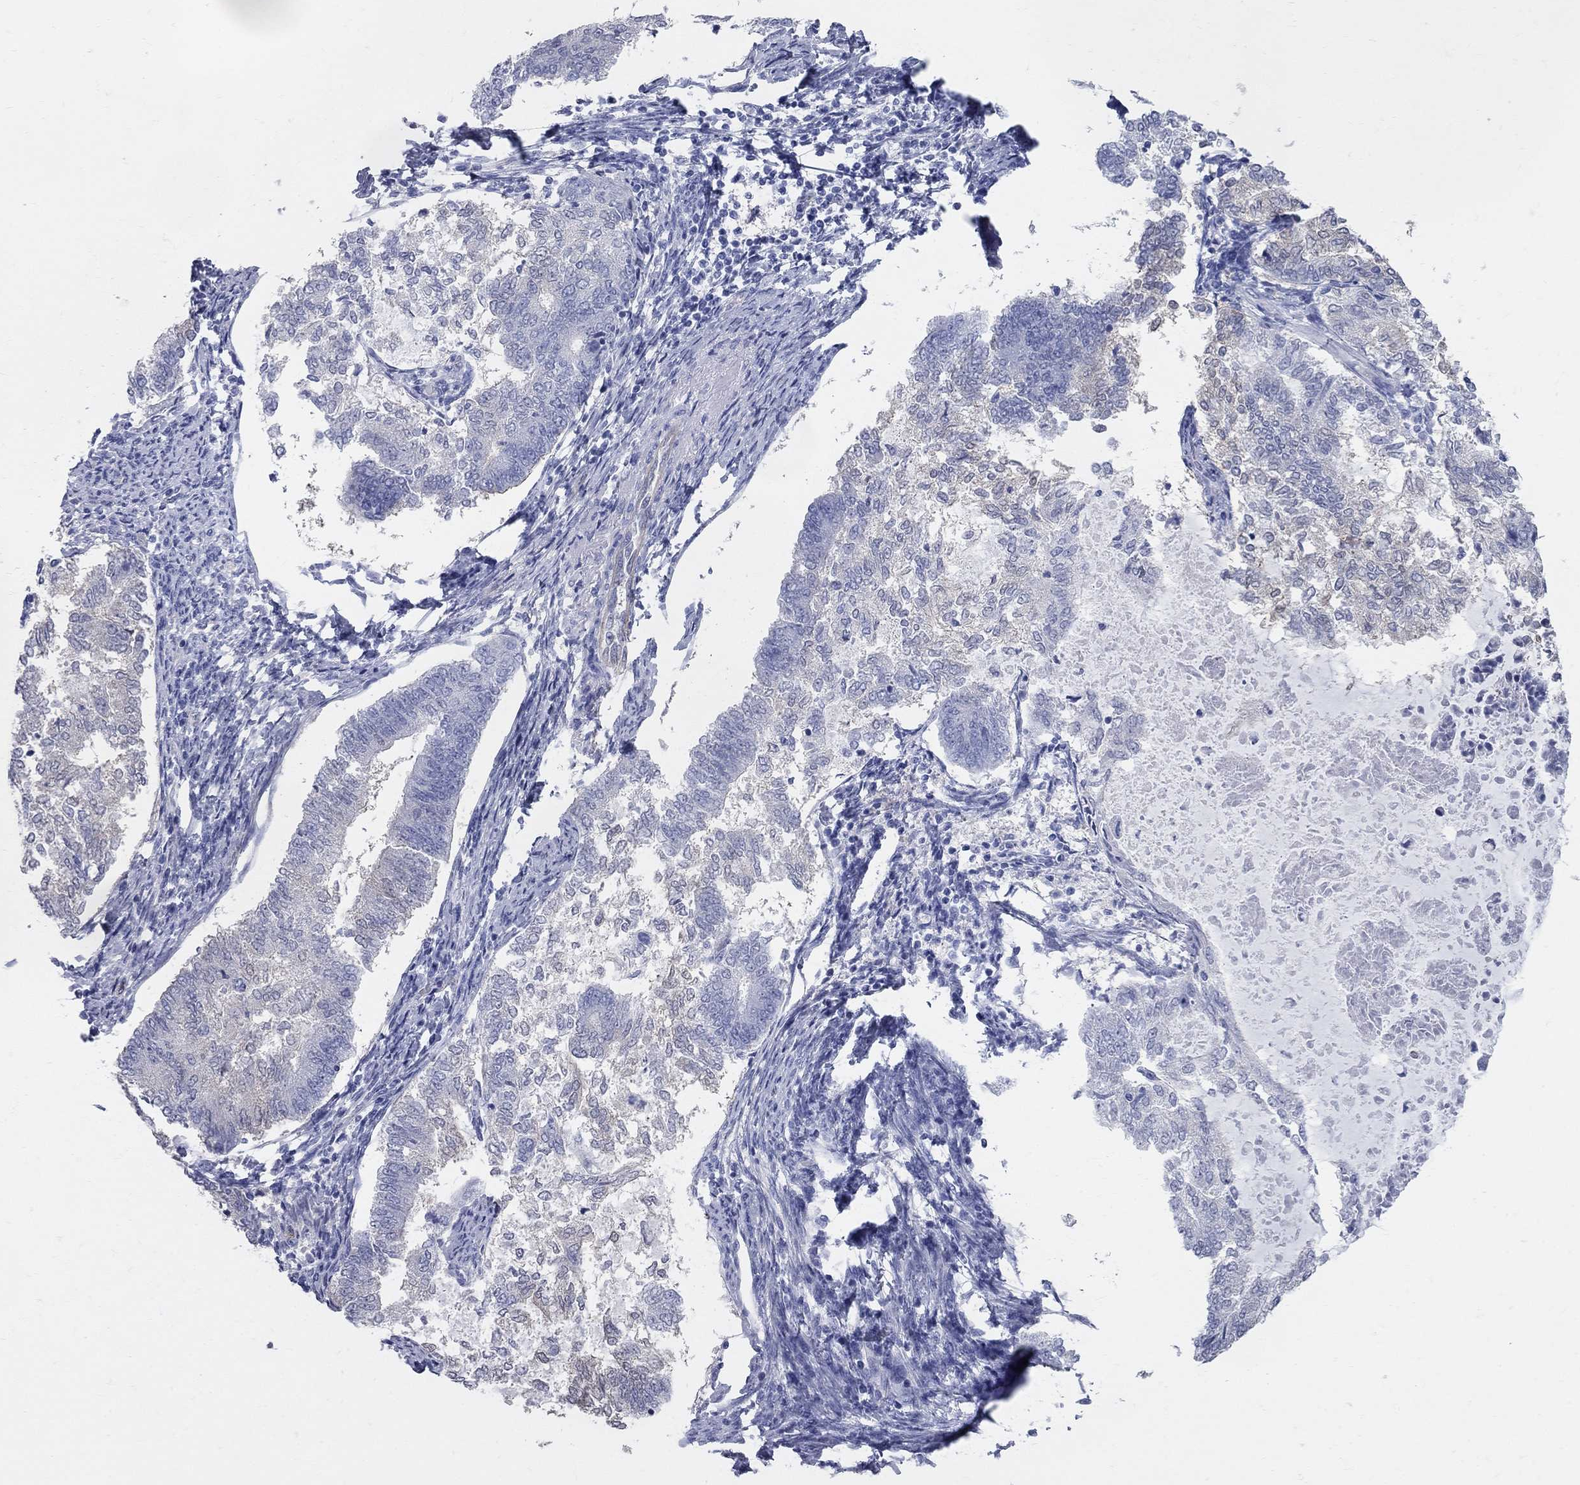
{"staining": {"intensity": "negative", "quantity": "none", "location": "none"}, "tissue": "endometrial cancer", "cell_type": "Tumor cells", "image_type": "cancer", "snomed": [{"axis": "morphology", "description": "Adenocarcinoma, NOS"}, {"axis": "topography", "description": "Endometrium"}], "caption": "This is a photomicrograph of IHC staining of endometrial adenocarcinoma, which shows no staining in tumor cells. Nuclei are stained in blue.", "gene": "AOX1", "patient": {"sex": "female", "age": 65}}